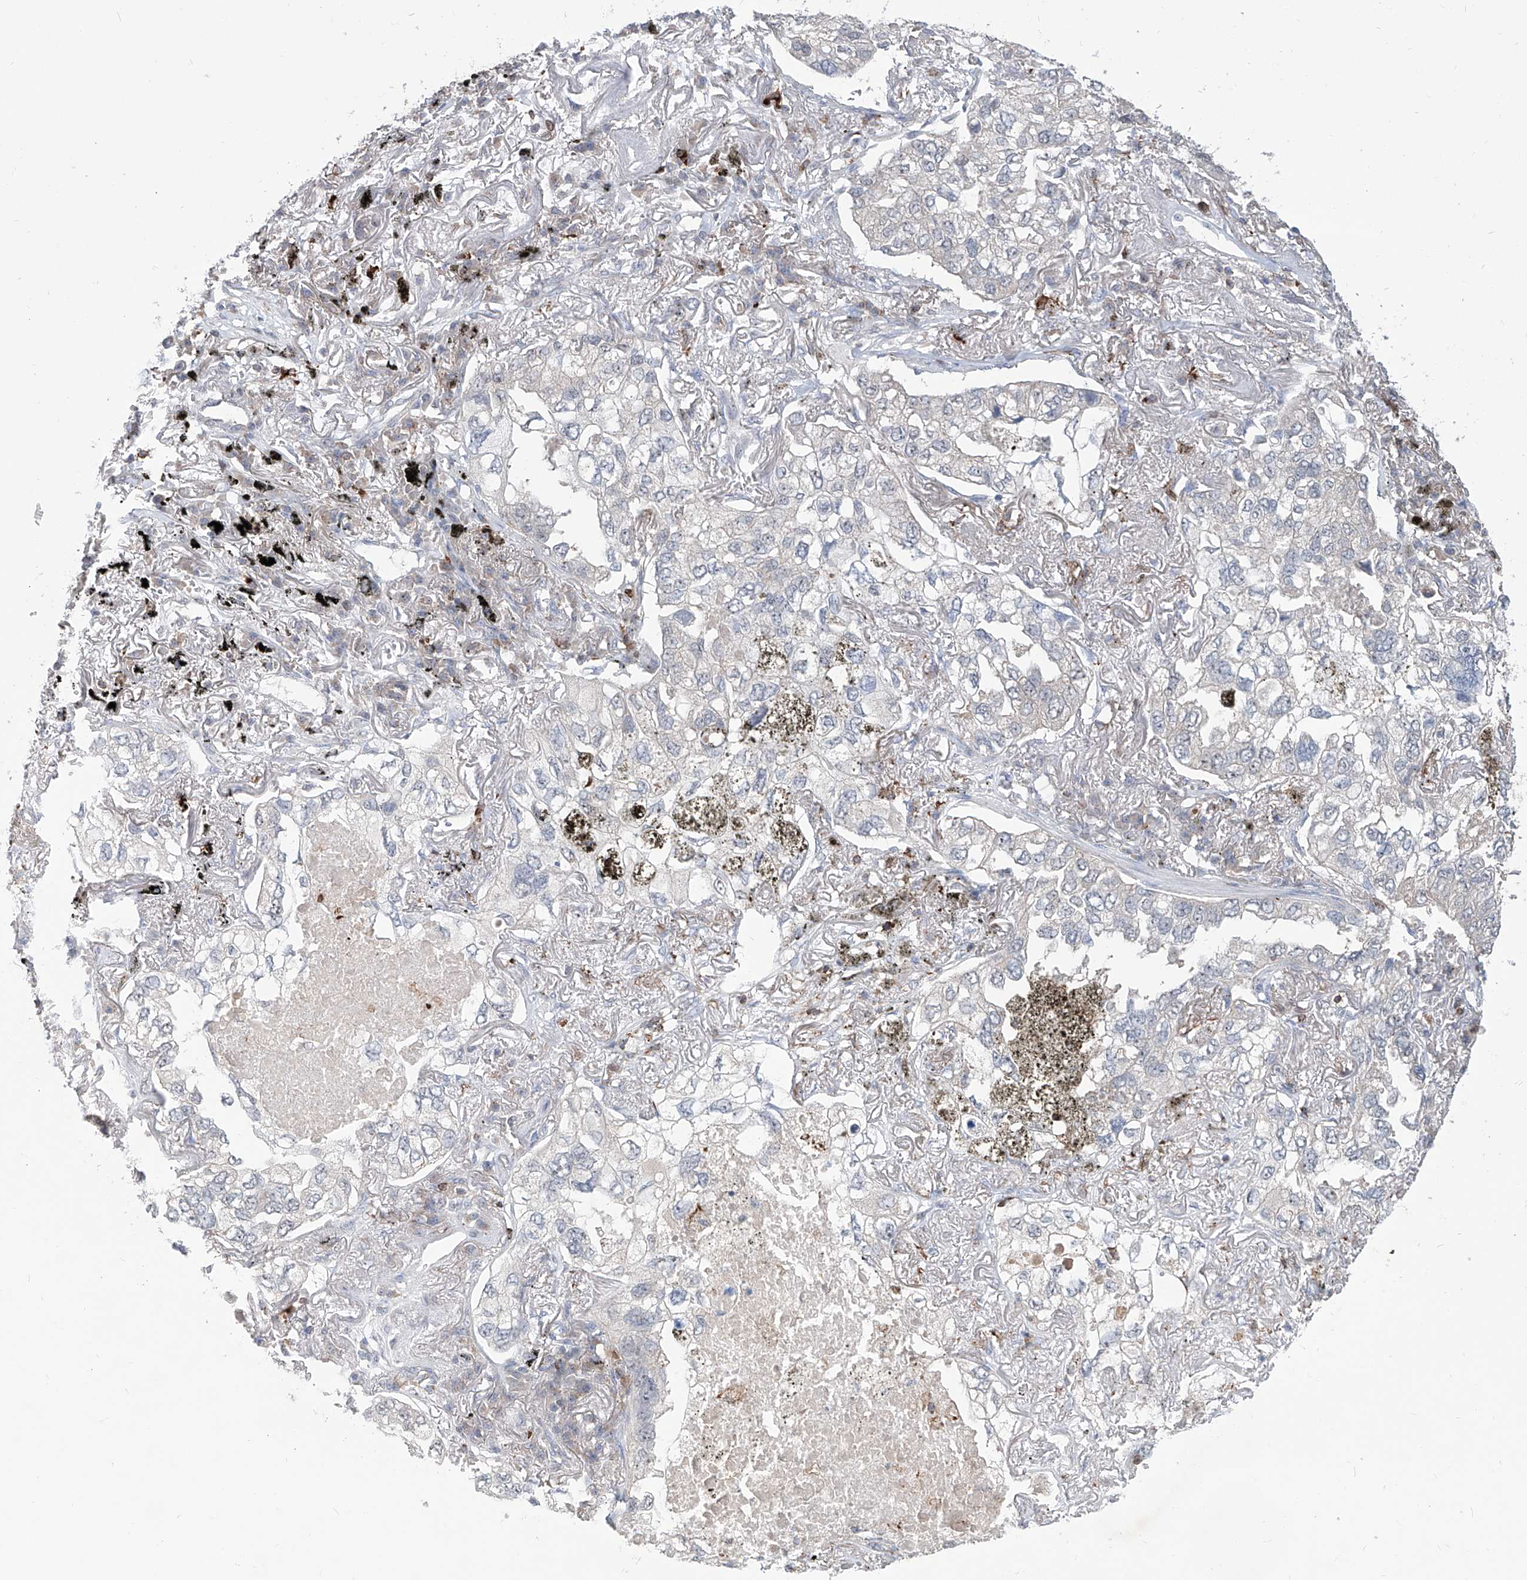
{"staining": {"intensity": "negative", "quantity": "none", "location": "none"}, "tissue": "lung cancer", "cell_type": "Tumor cells", "image_type": "cancer", "snomed": [{"axis": "morphology", "description": "Adenocarcinoma, NOS"}, {"axis": "topography", "description": "Lung"}], "caption": "DAB (3,3'-diaminobenzidine) immunohistochemical staining of human adenocarcinoma (lung) exhibits no significant staining in tumor cells.", "gene": "ZBTB48", "patient": {"sex": "male", "age": 65}}